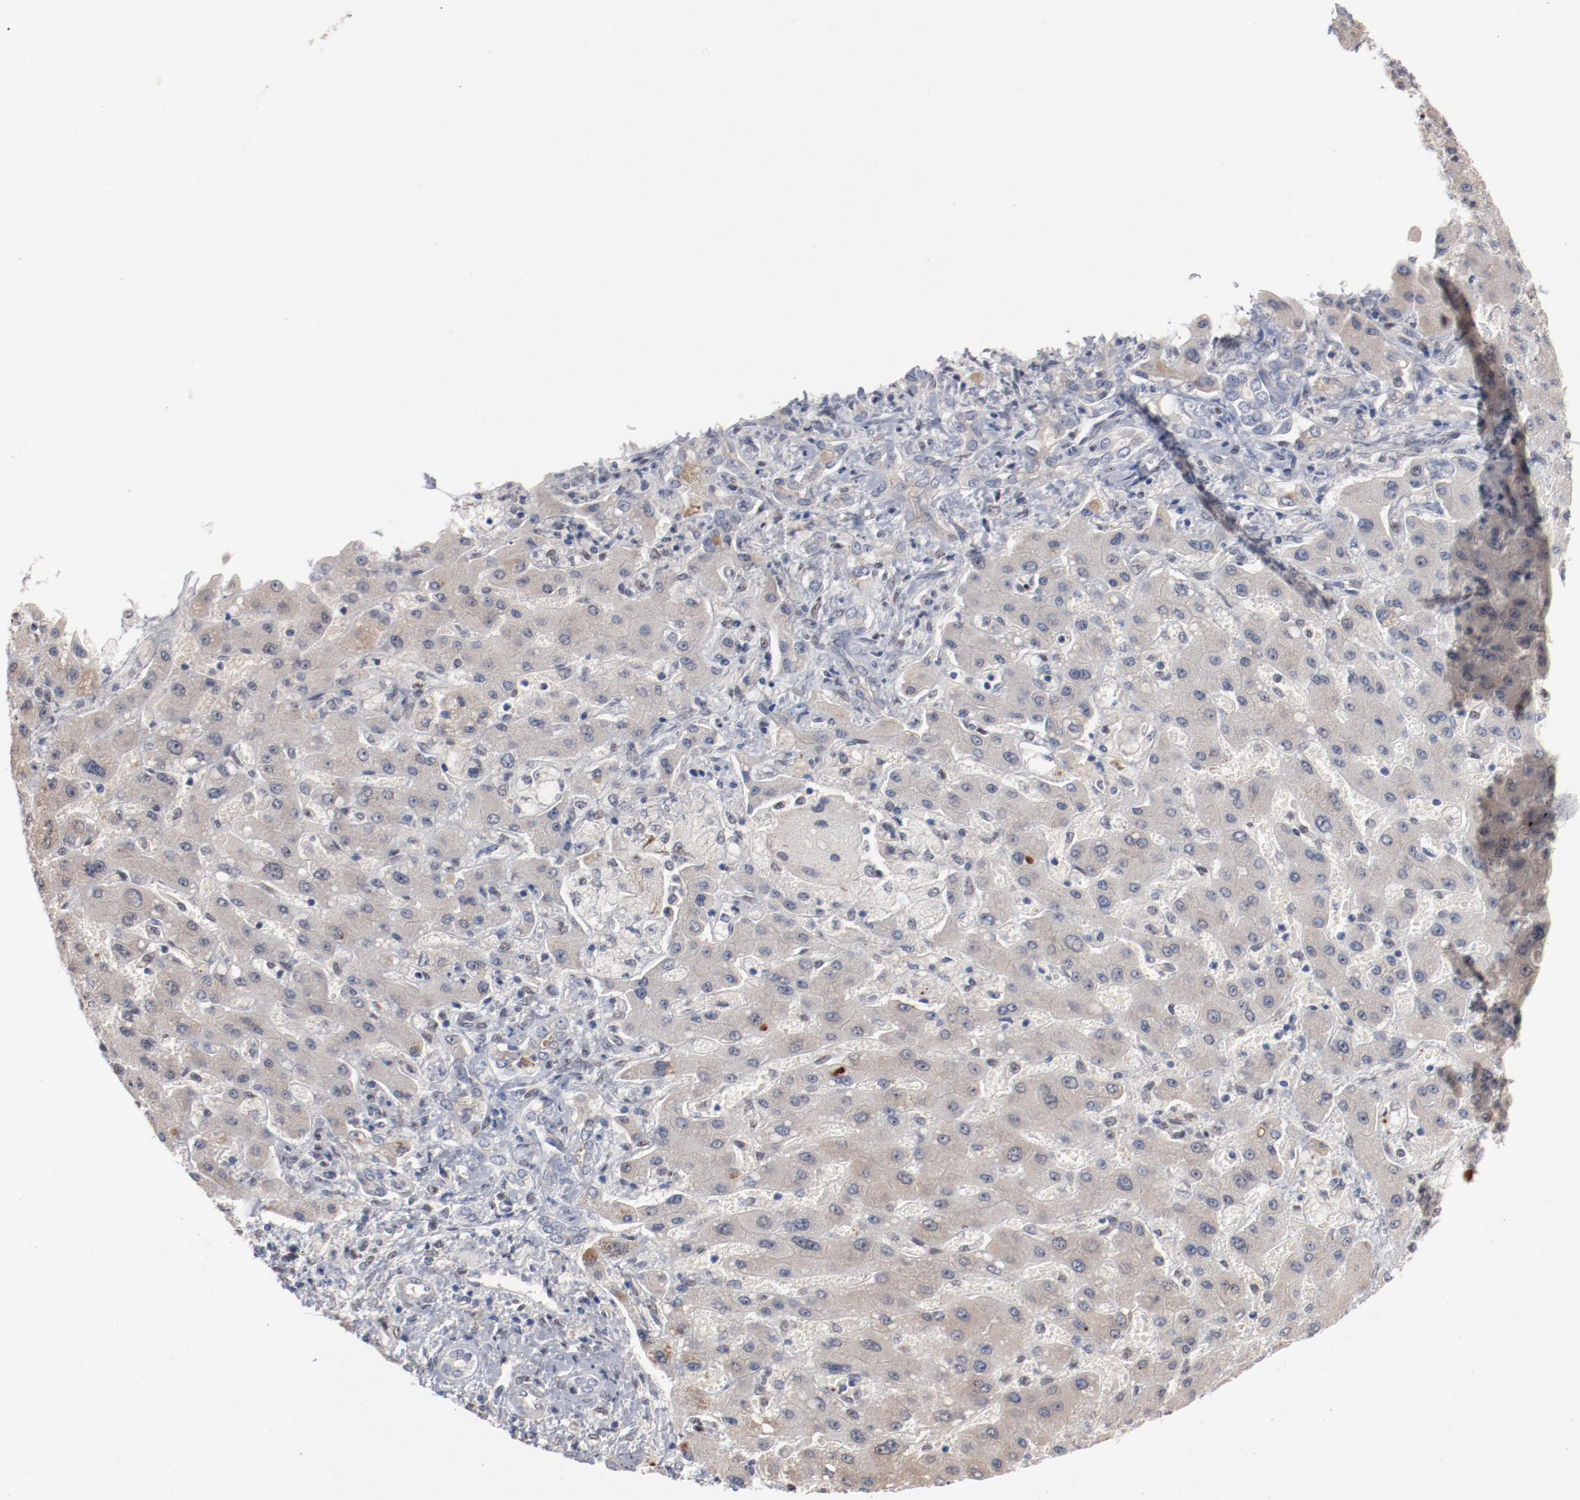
{"staining": {"intensity": "negative", "quantity": "none", "location": "none"}, "tissue": "liver cancer", "cell_type": "Tumor cells", "image_type": "cancer", "snomed": [{"axis": "morphology", "description": "Cholangiocarcinoma"}, {"axis": "topography", "description": "Liver"}], "caption": "Tumor cells show no significant expression in liver cholangiocarcinoma. The staining is performed using DAB (3,3'-diaminobenzidine) brown chromogen with nuclei counter-stained in using hematoxylin.", "gene": "ZEB2", "patient": {"sex": "male", "age": 50}}